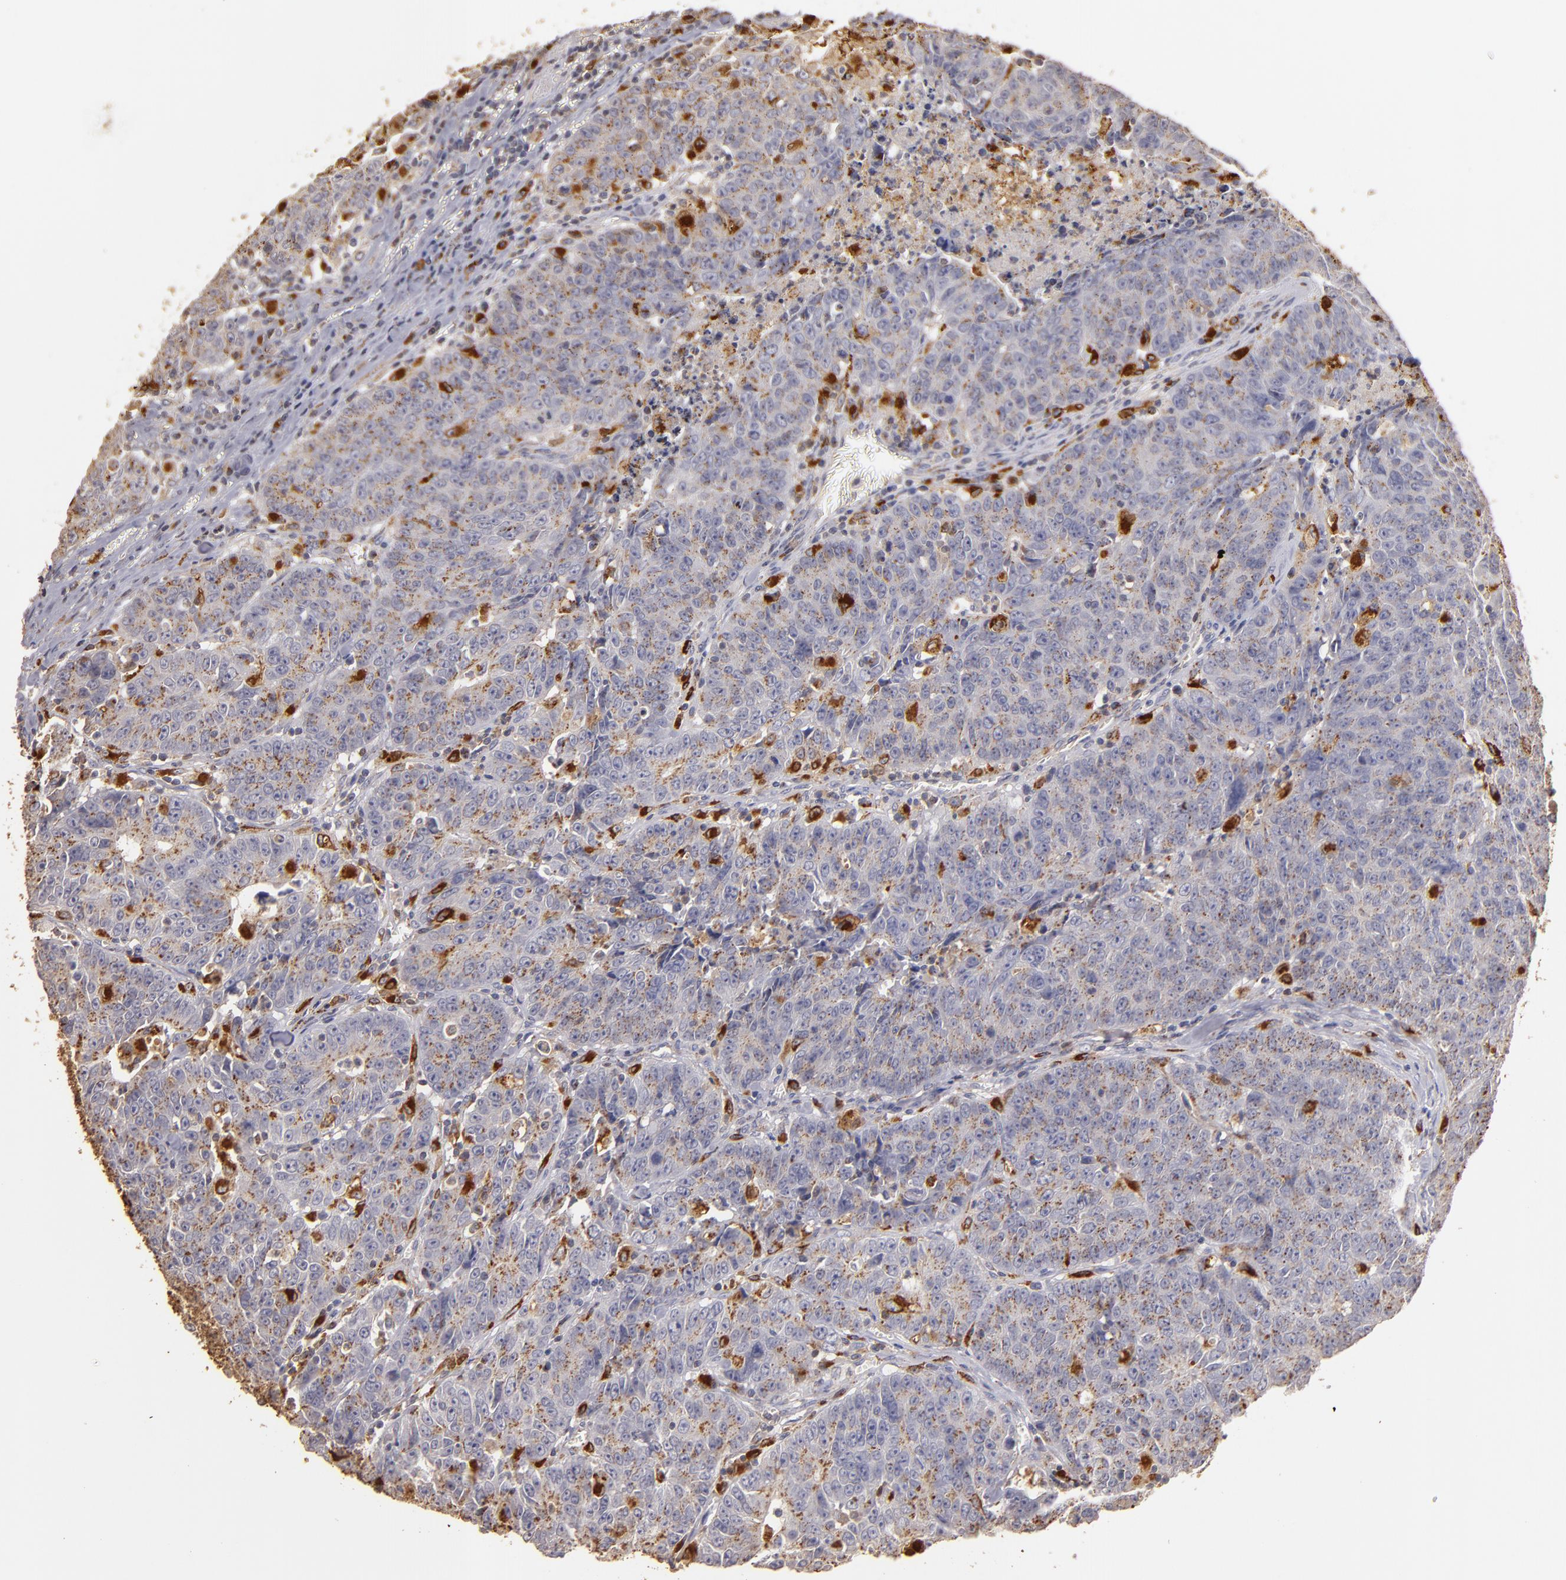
{"staining": {"intensity": "weak", "quantity": ">75%", "location": "cytoplasmic/membranous"}, "tissue": "colorectal cancer", "cell_type": "Tumor cells", "image_type": "cancer", "snomed": [{"axis": "morphology", "description": "Adenocarcinoma, NOS"}, {"axis": "topography", "description": "Colon"}], "caption": "An IHC image of tumor tissue is shown. Protein staining in brown shows weak cytoplasmic/membranous positivity in colorectal cancer (adenocarcinoma) within tumor cells. (Brightfield microscopy of DAB IHC at high magnification).", "gene": "TRAF1", "patient": {"sex": "female", "age": 53}}